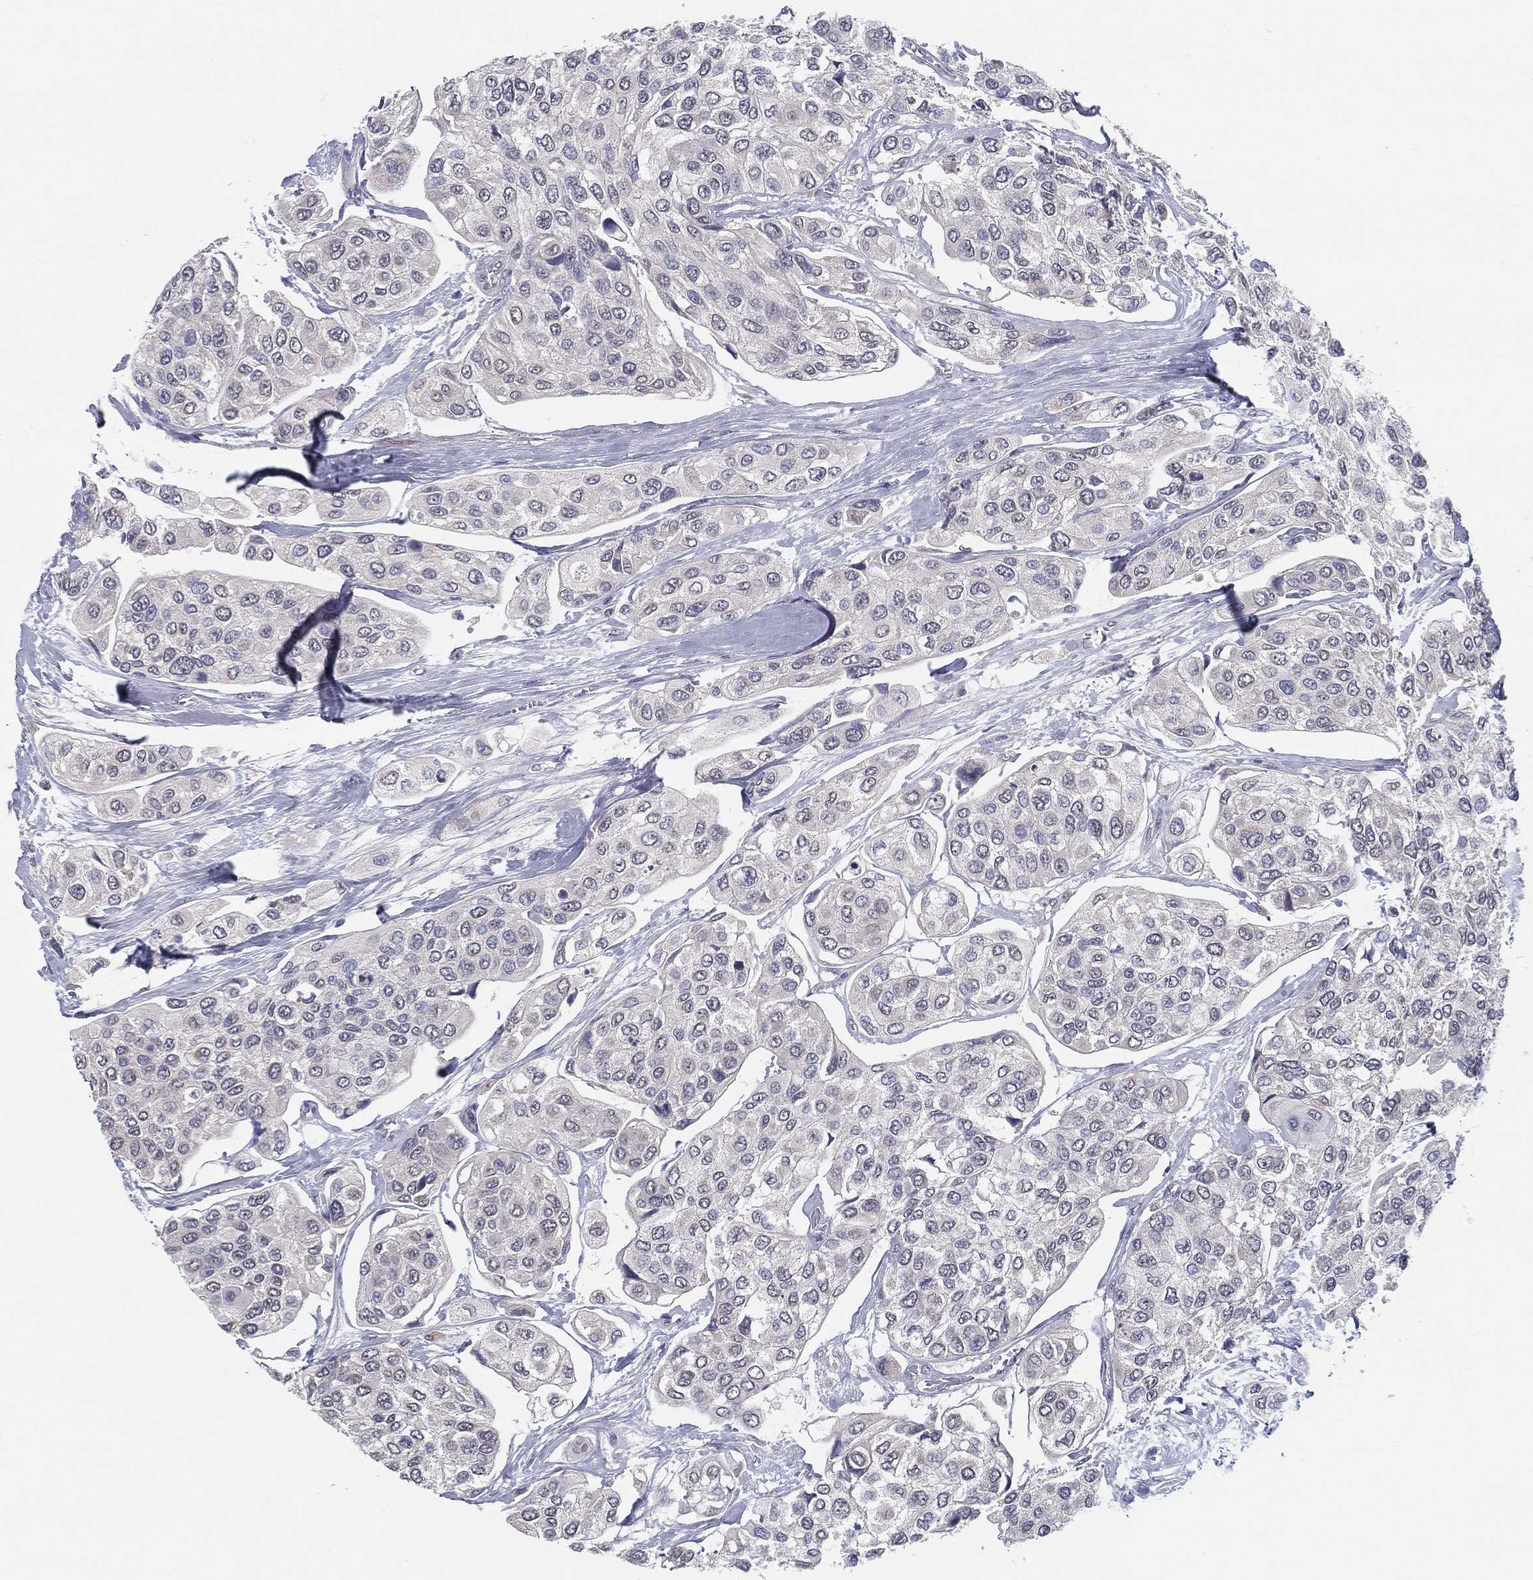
{"staining": {"intensity": "negative", "quantity": "none", "location": "none"}, "tissue": "urothelial cancer", "cell_type": "Tumor cells", "image_type": "cancer", "snomed": [{"axis": "morphology", "description": "Urothelial carcinoma, High grade"}, {"axis": "topography", "description": "Urinary bladder"}], "caption": "Micrograph shows no protein staining in tumor cells of urothelial cancer tissue. (Stains: DAB IHC with hematoxylin counter stain, Microscopy: brightfield microscopy at high magnification).", "gene": "PCSK1", "patient": {"sex": "male", "age": 77}}